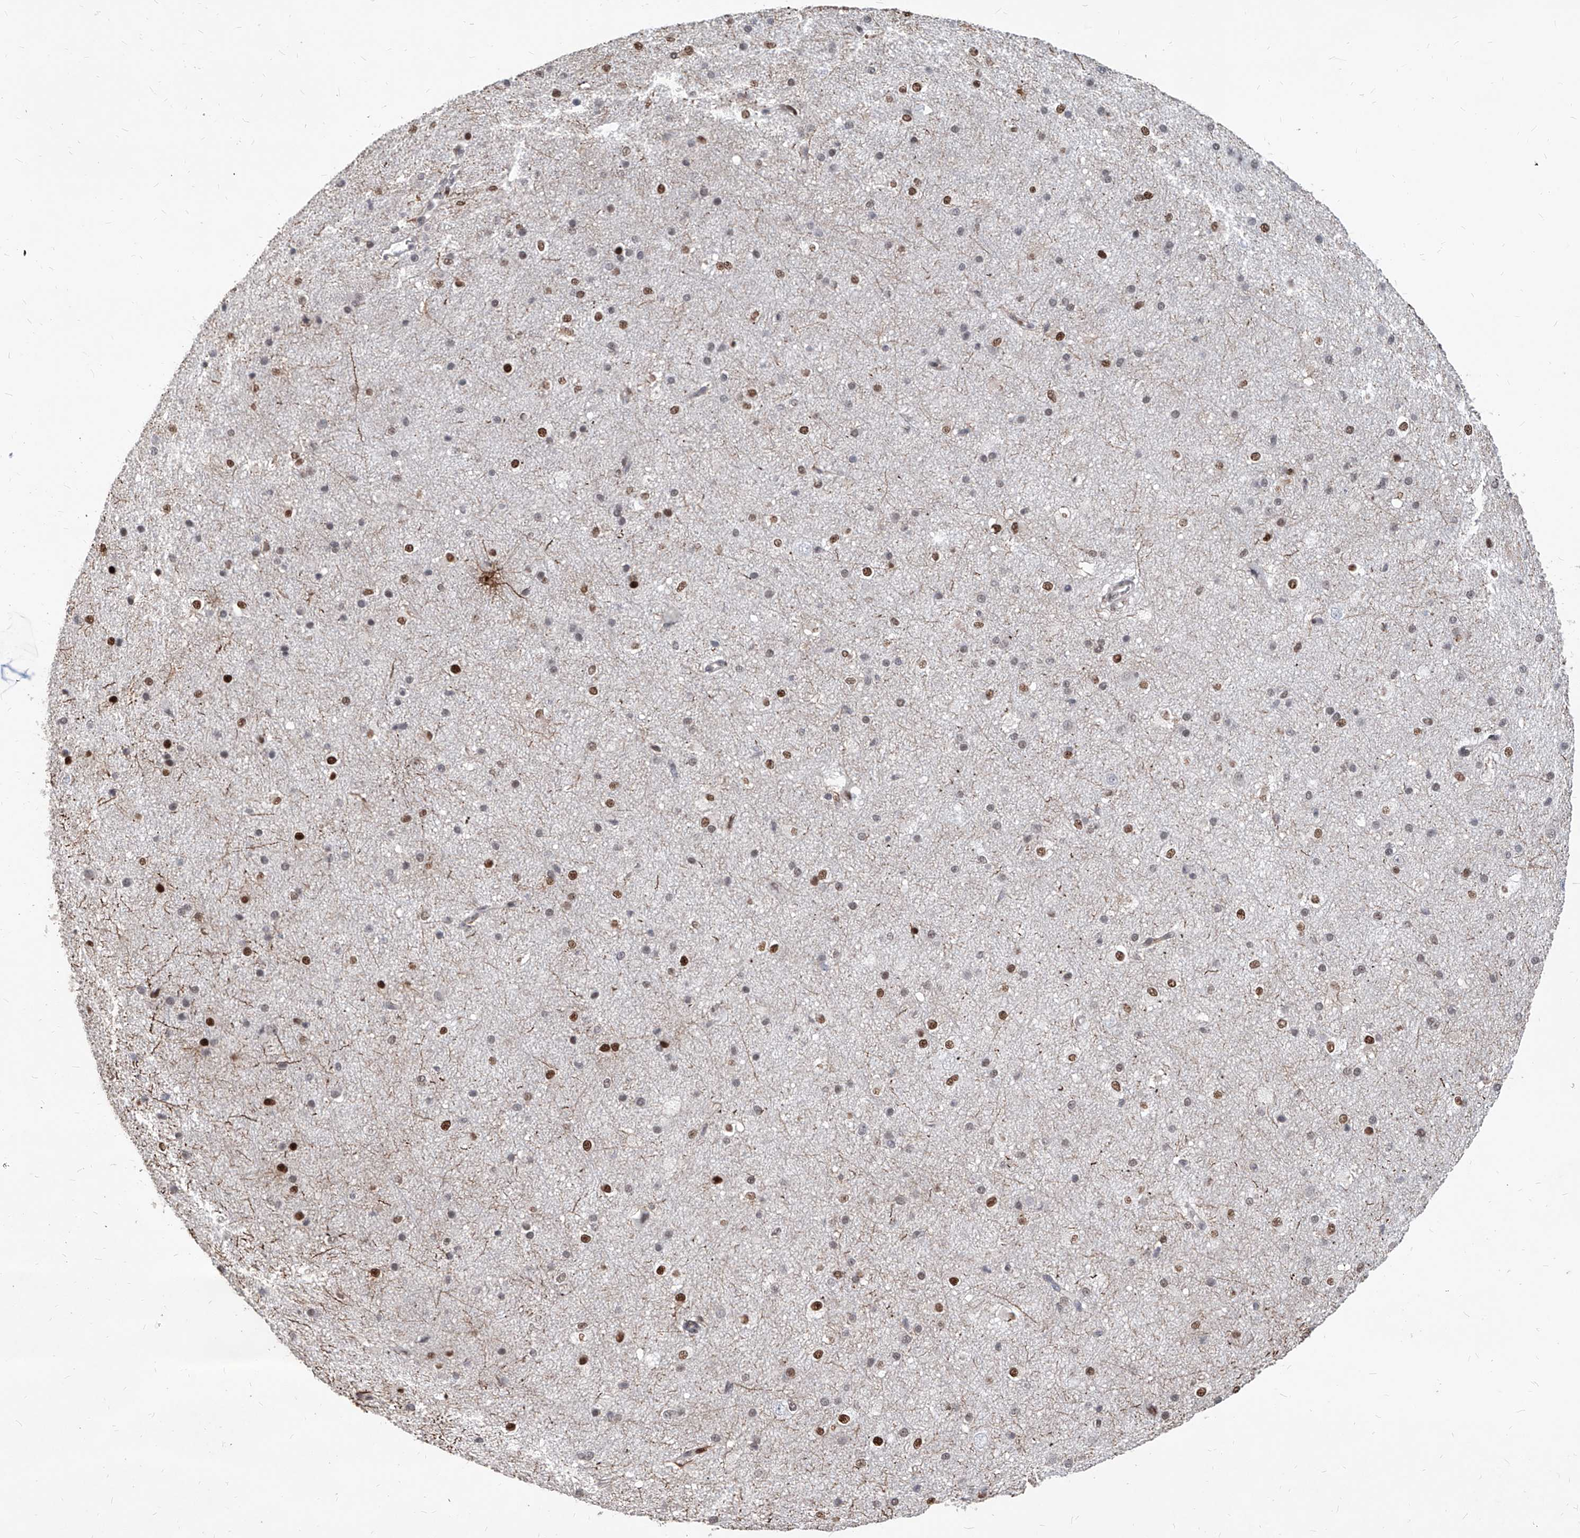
{"staining": {"intensity": "weak", "quantity": ">75%", "location": "nuclear"}, "tissue": "cerebral cortex", "cell_type": "Endothelial cells", "image_type": "normal", "snomed": [{"axis": "morphology", "description": "Normal tissue, NOS"}, {"axis": "morphology", "description": "Developmental malformation"}, {"axis": "topography", "description": "Cerebral cortex"}], "caption": "Immunohistochemistry photomicrograph of normal human cerebral cortex stained for a protein (brown), which reveals low levels of weak nuclear positivity in about >75% of endothelial cells.", "gene": "IRF2", "patient": {"sex": "female", "age": 30}}